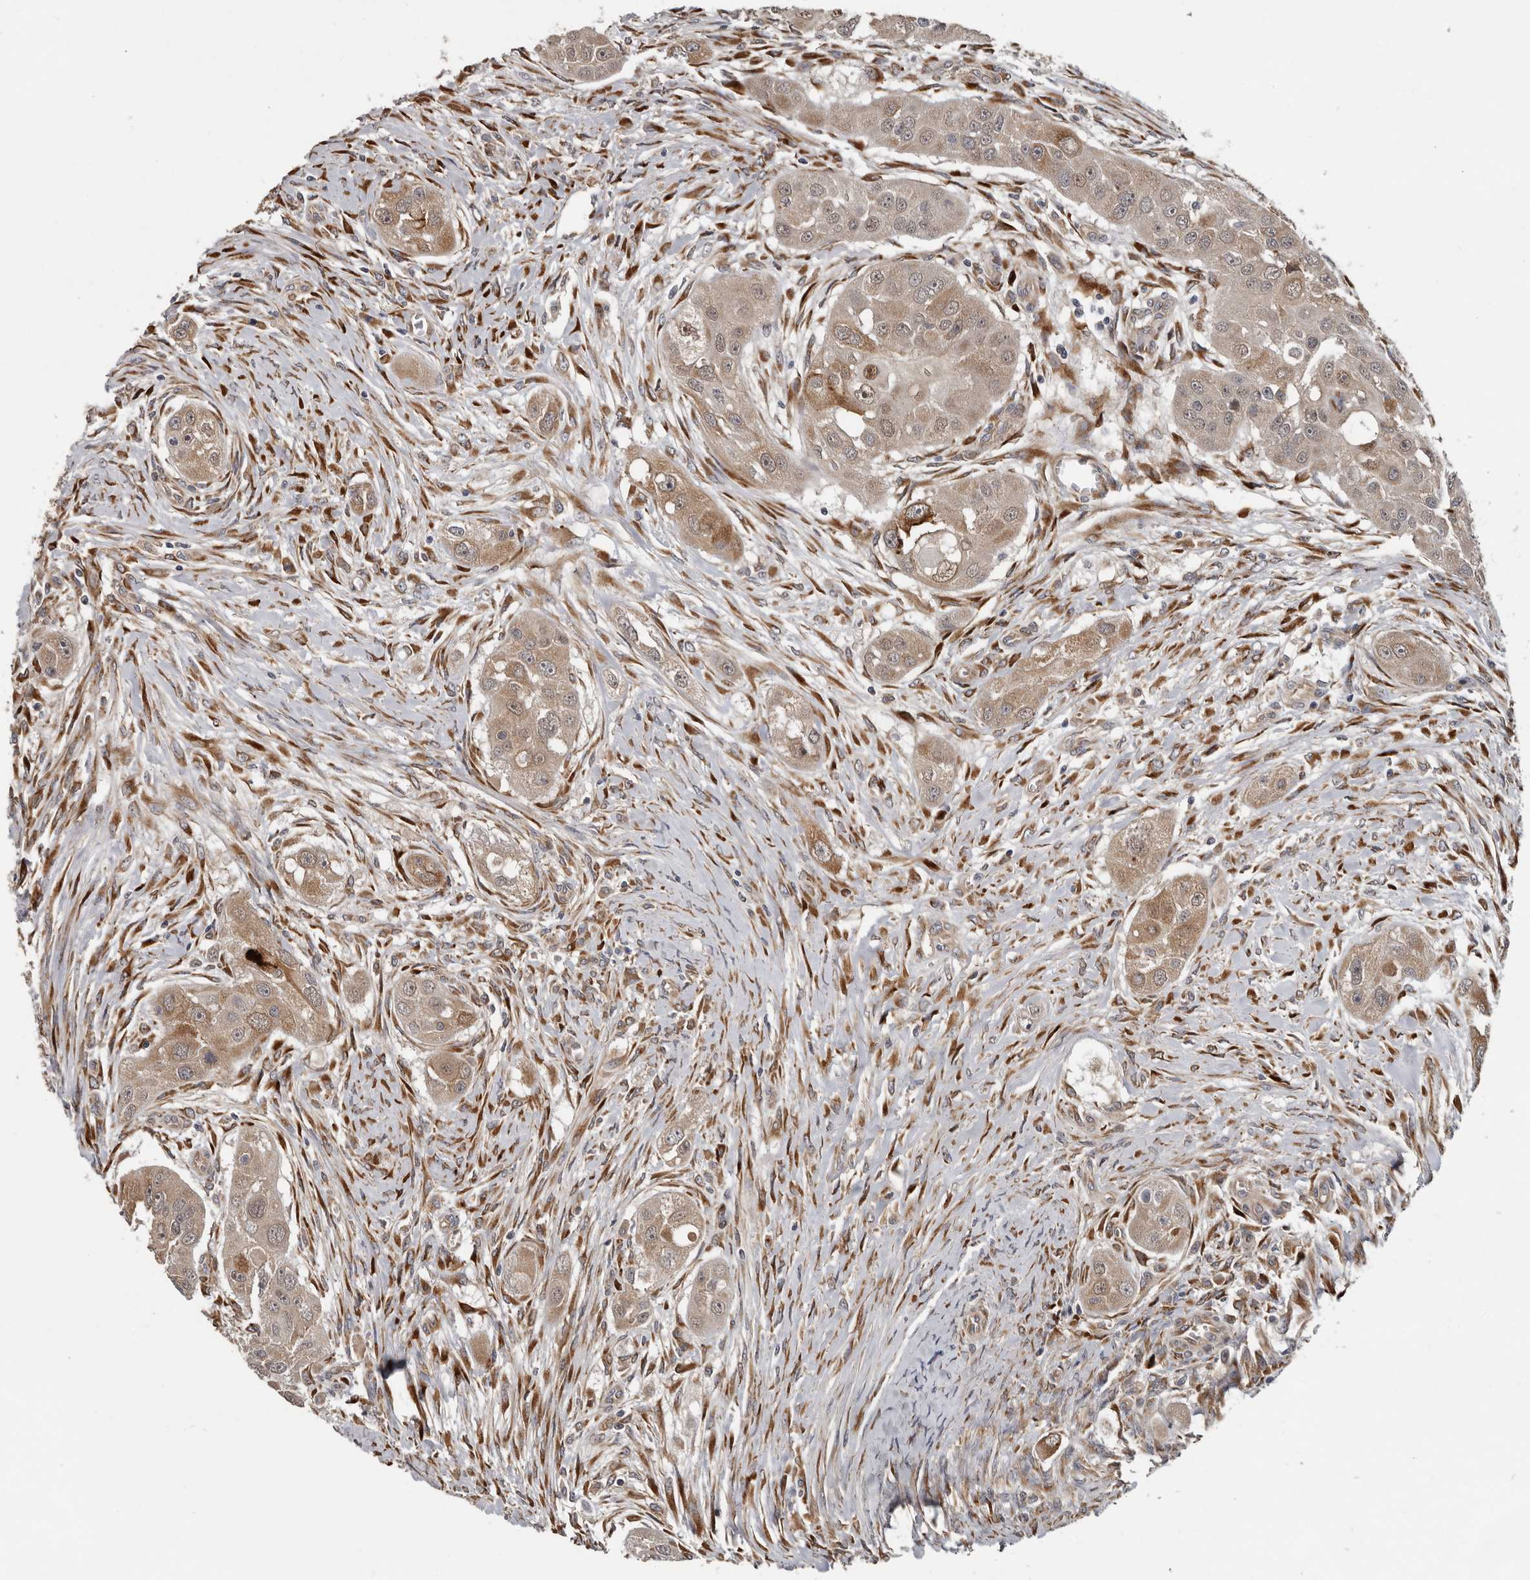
{"staining": {"intensity": "weak", "quantity": ">75%", "location": "cytoplasmic/membranous"}, "tissue": "head and neck cancer", "cell_type": "Tumor cells", "image_type": "cancer", "snomed": [{"axis": "morphology", "description": "Normal tissue, NOS"}, {"axis": "morphology", "description": "Squamous cell carcinoma, NOS"}, {"axis": "topography", "description": "Skeletal muscle"}, {"axis": "topography", "description": "Head-Neck"}], "caption": "Protein staining of head and neck cancer tissue exhibits weak cytoplasmic/membranous expression in approximately >75% of tumor cells. The protein of interest is stained brown, and the nuclei are stained in blue (DAB IHC with brightfield microscopy, high magnification).", "gene": "MTF1", "patient": {"sex": "male", "age": 51}}